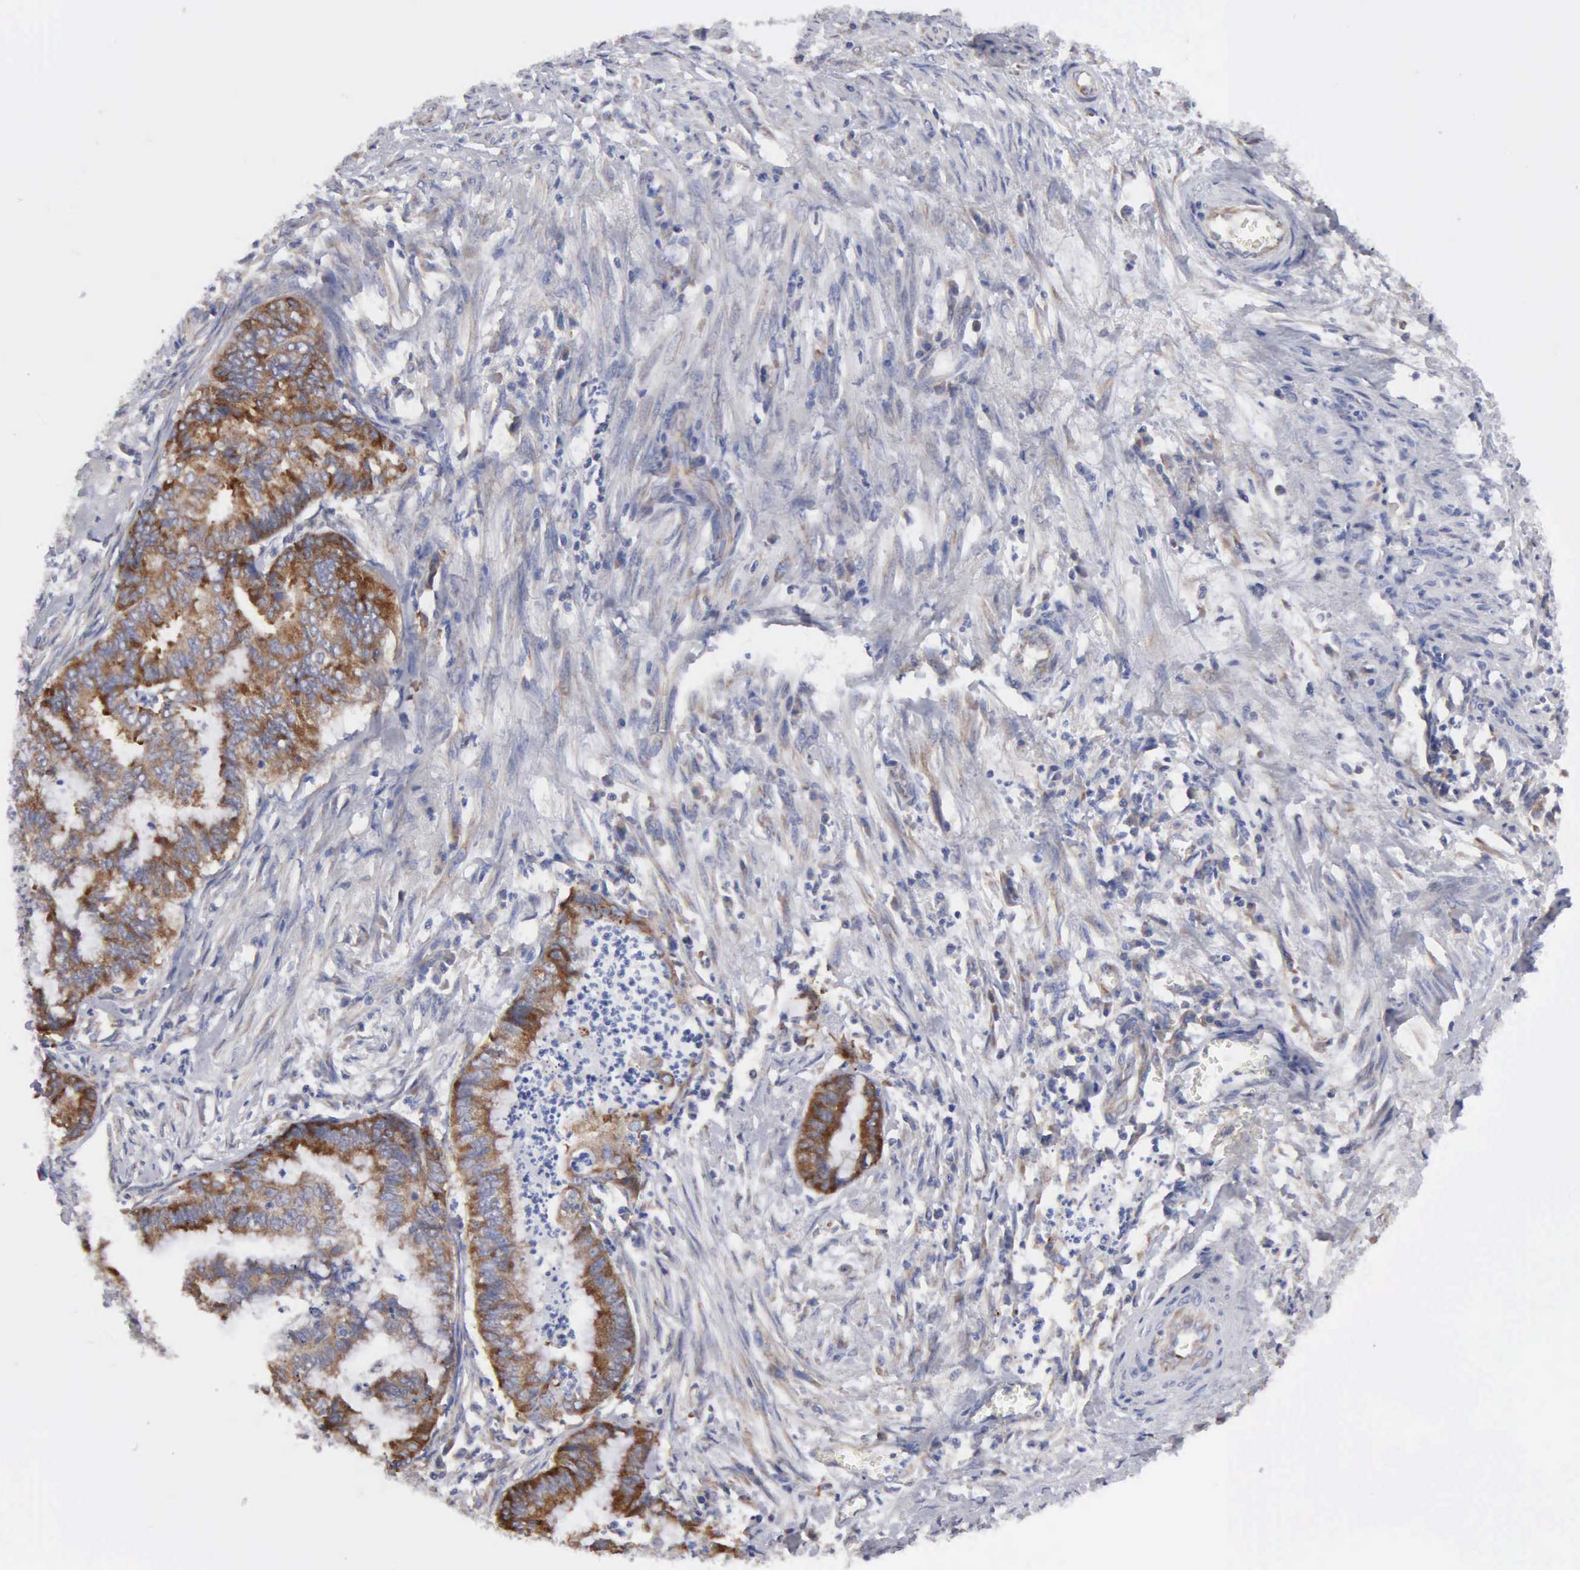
{"staining": {"intensity": "moderate", "quantity": ">75%", "location": "cytoplasmic/membranous"}, "tissue": "endometrial cancer", "cell_type": "Tumor cells", "image_type": "cancer", "snomed": [{"axis": "morphology", "description": "Necrosis, NOS"}, {"axis": "morphology", "description": "Adenocarcinoma, NOS"}, {"axis": "topography", "description": "Endometrium"}], "caption": "Human adenocarcinoma (endometrial) stained for a protein (brown) exhibits moderate cytoplasmic/membranous positive expression in about >75% of tumor cells.", "gene": "TXLNG", "patient": {"sex": "female", "age": 79}}